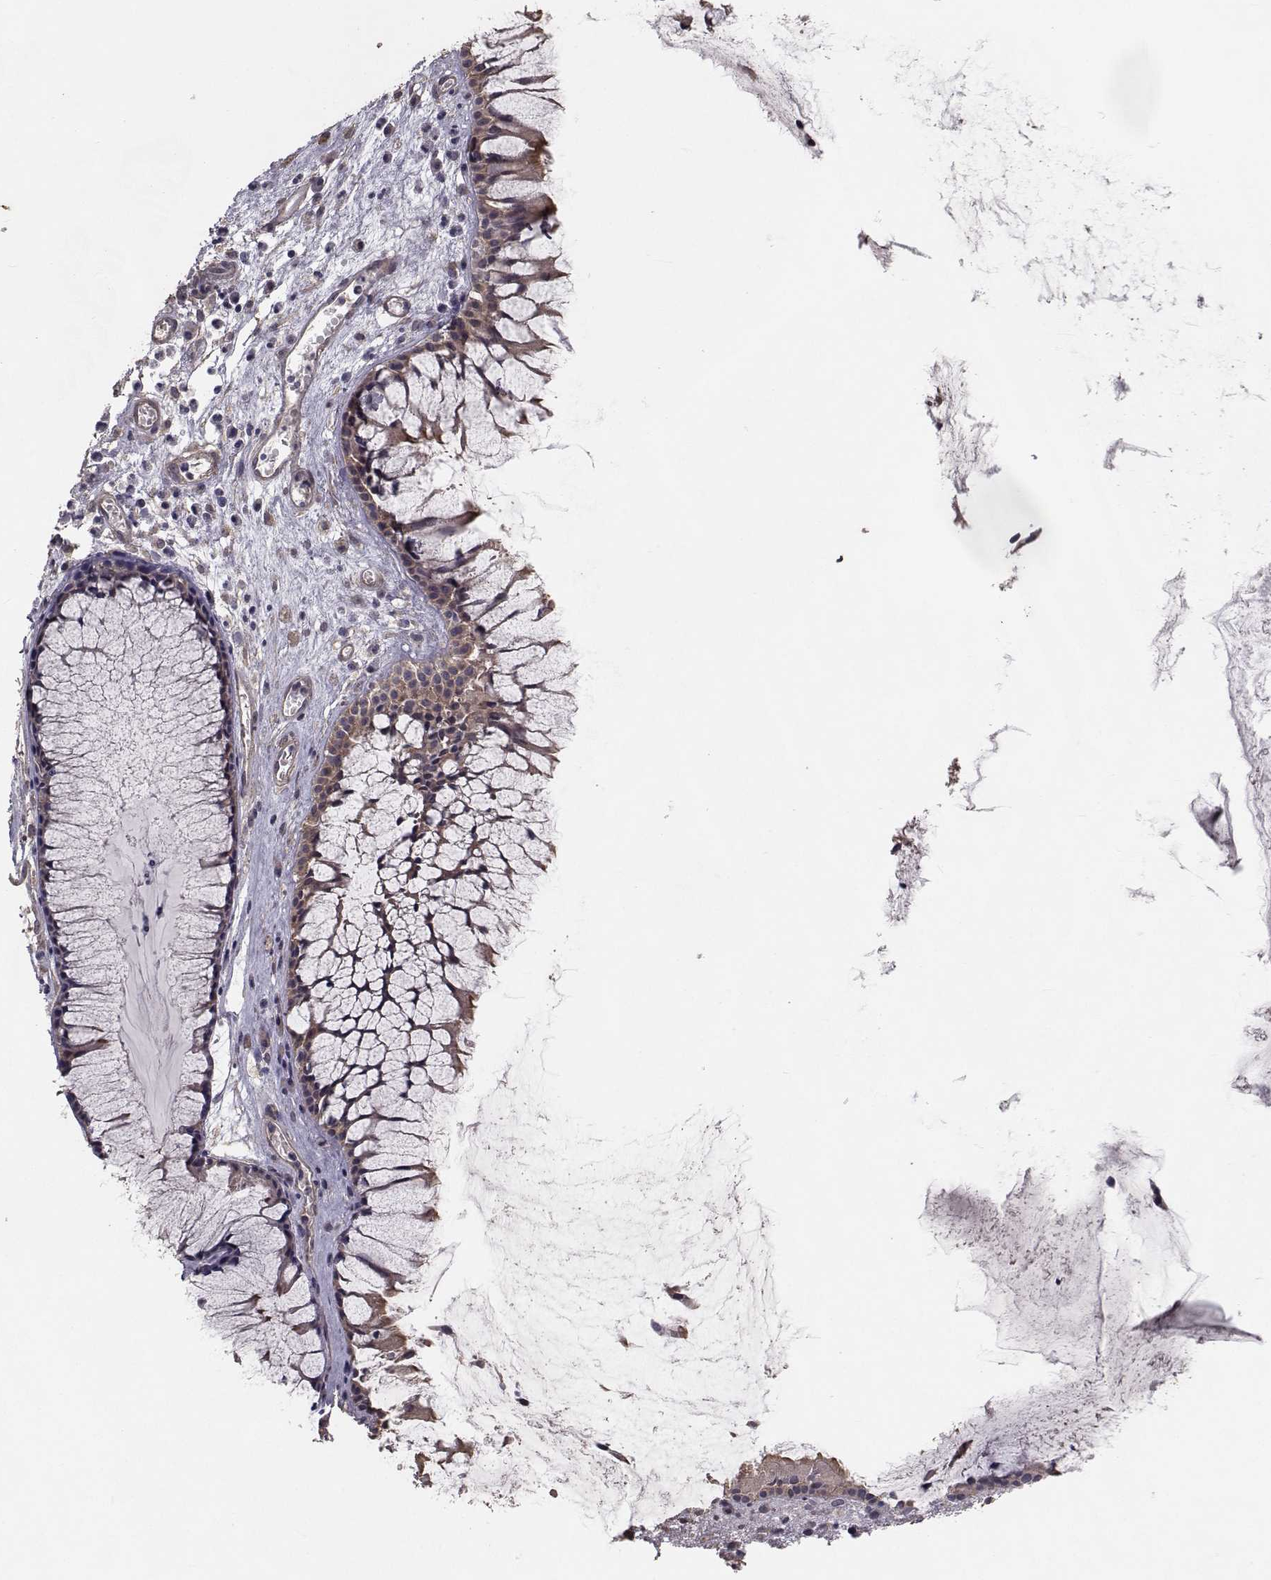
{"staining": {"intensity": "weak", "quantity": ">75%", "location": "cytoplasmic/membranous"}, "tissue": "nasopharynx", "cell_type": "Respiratory epithelial cells", "image_type": "normal", "snomed": [{"axis": "morphology", "description": "Normal tissue, NOS"}, {"axis": "topography", "description": "Nasopharynx"}], "caption": "IHC histopathology image of benign human nasopharynx stained for a protein (brown), which shows low levels of weak cytoplasmic/membranous staining in approximately >75% of respiratory epithelial cells.", "gene": "TRIP10", "patient": {"sex": "female", "age": 47}}